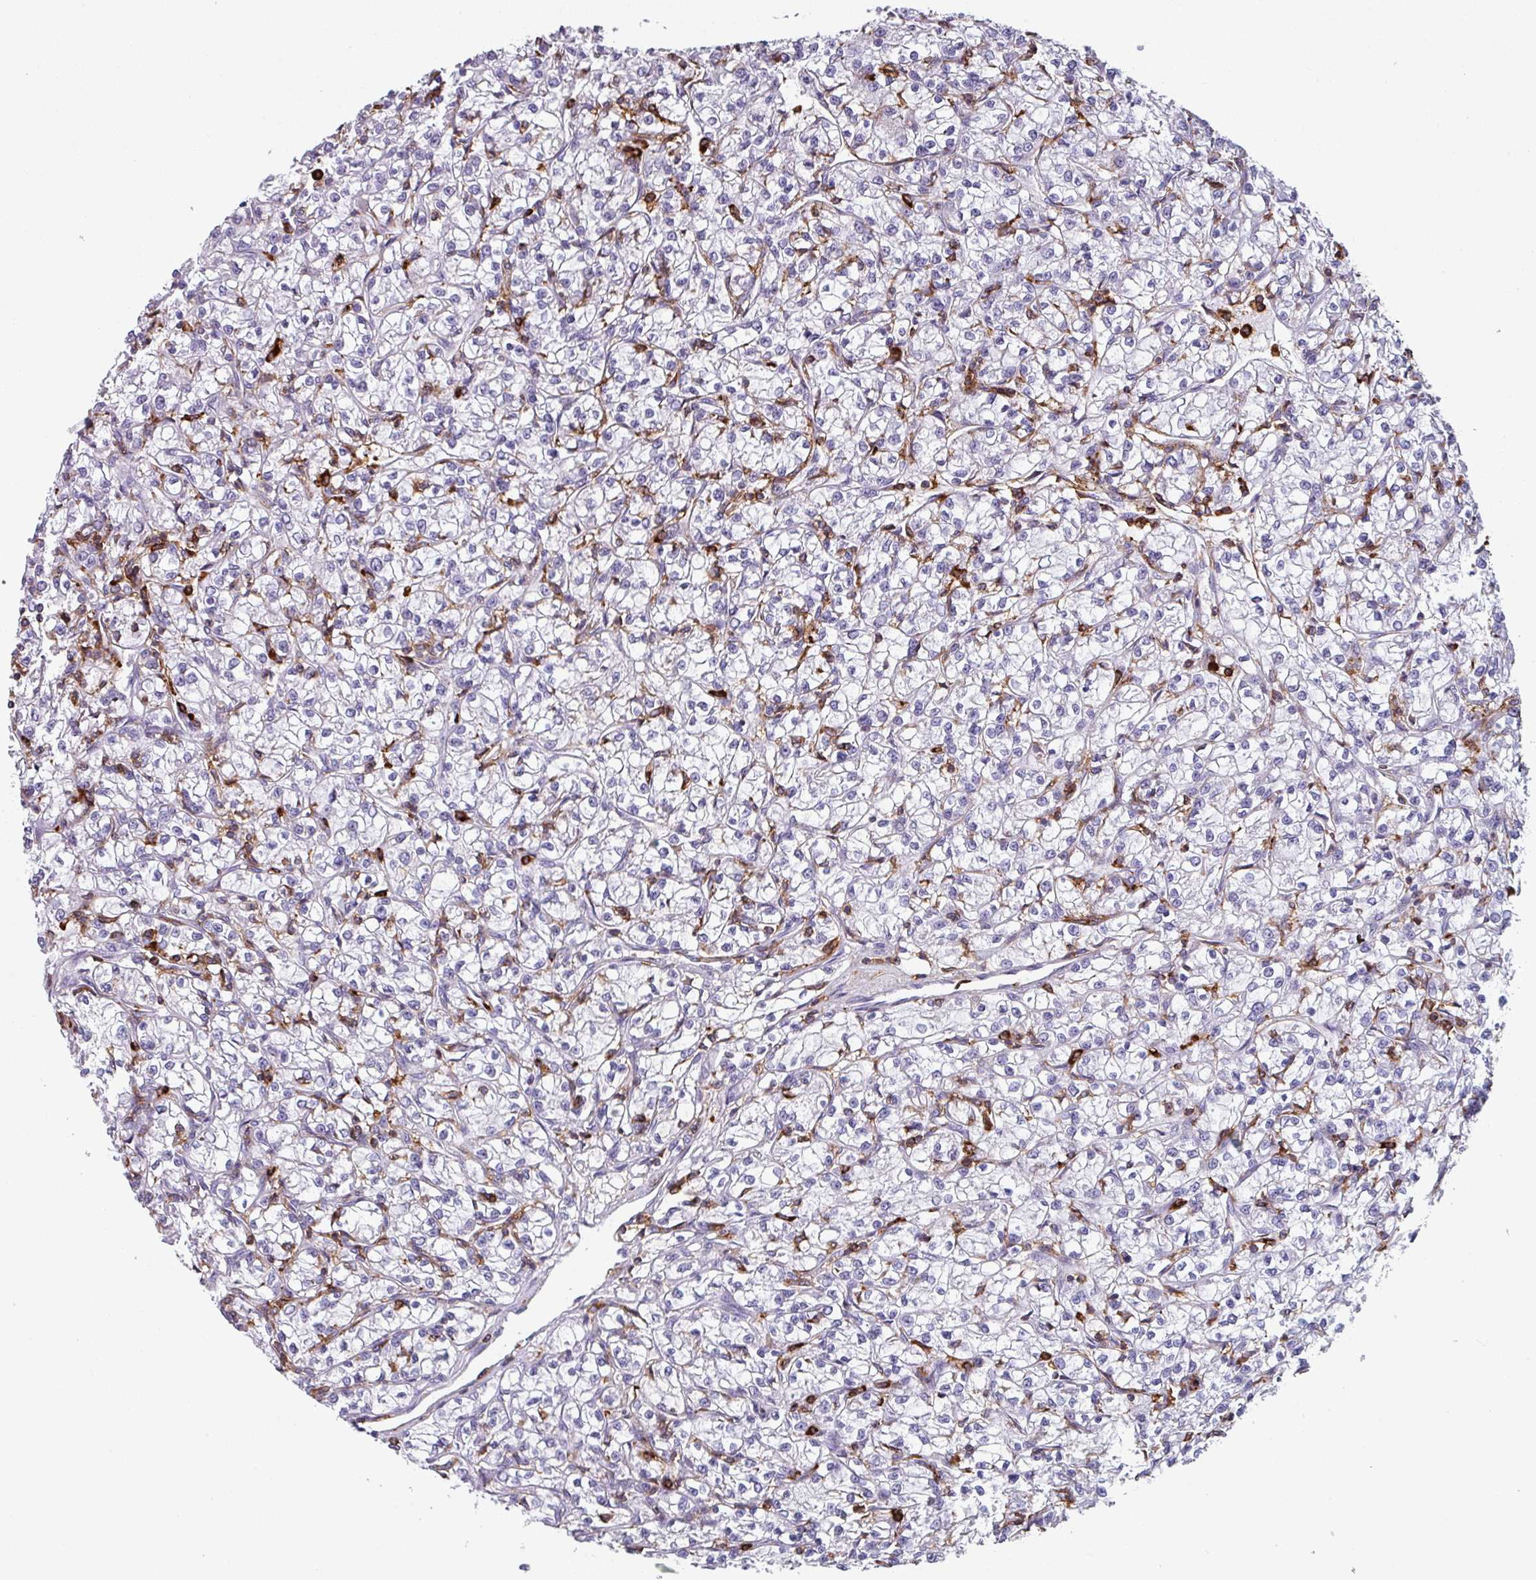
{"staining": {"intensity": "negative", "quantity": "none", "location": "none"}, "tissue": "renal cancer", "cell_type": "Tumor cells", "image_type": "cancer", "snomed": [{"axis": "morphology", "description": "Adenocarcinoma, NOS"}, {"axis": "topography", "description": "Kidney"}], "caption": "Tumor cells show no significant expression in adenocarcinoma (renal).", "gene": "EXOSC5", "patient": {"sex": "female", "age": 59}}